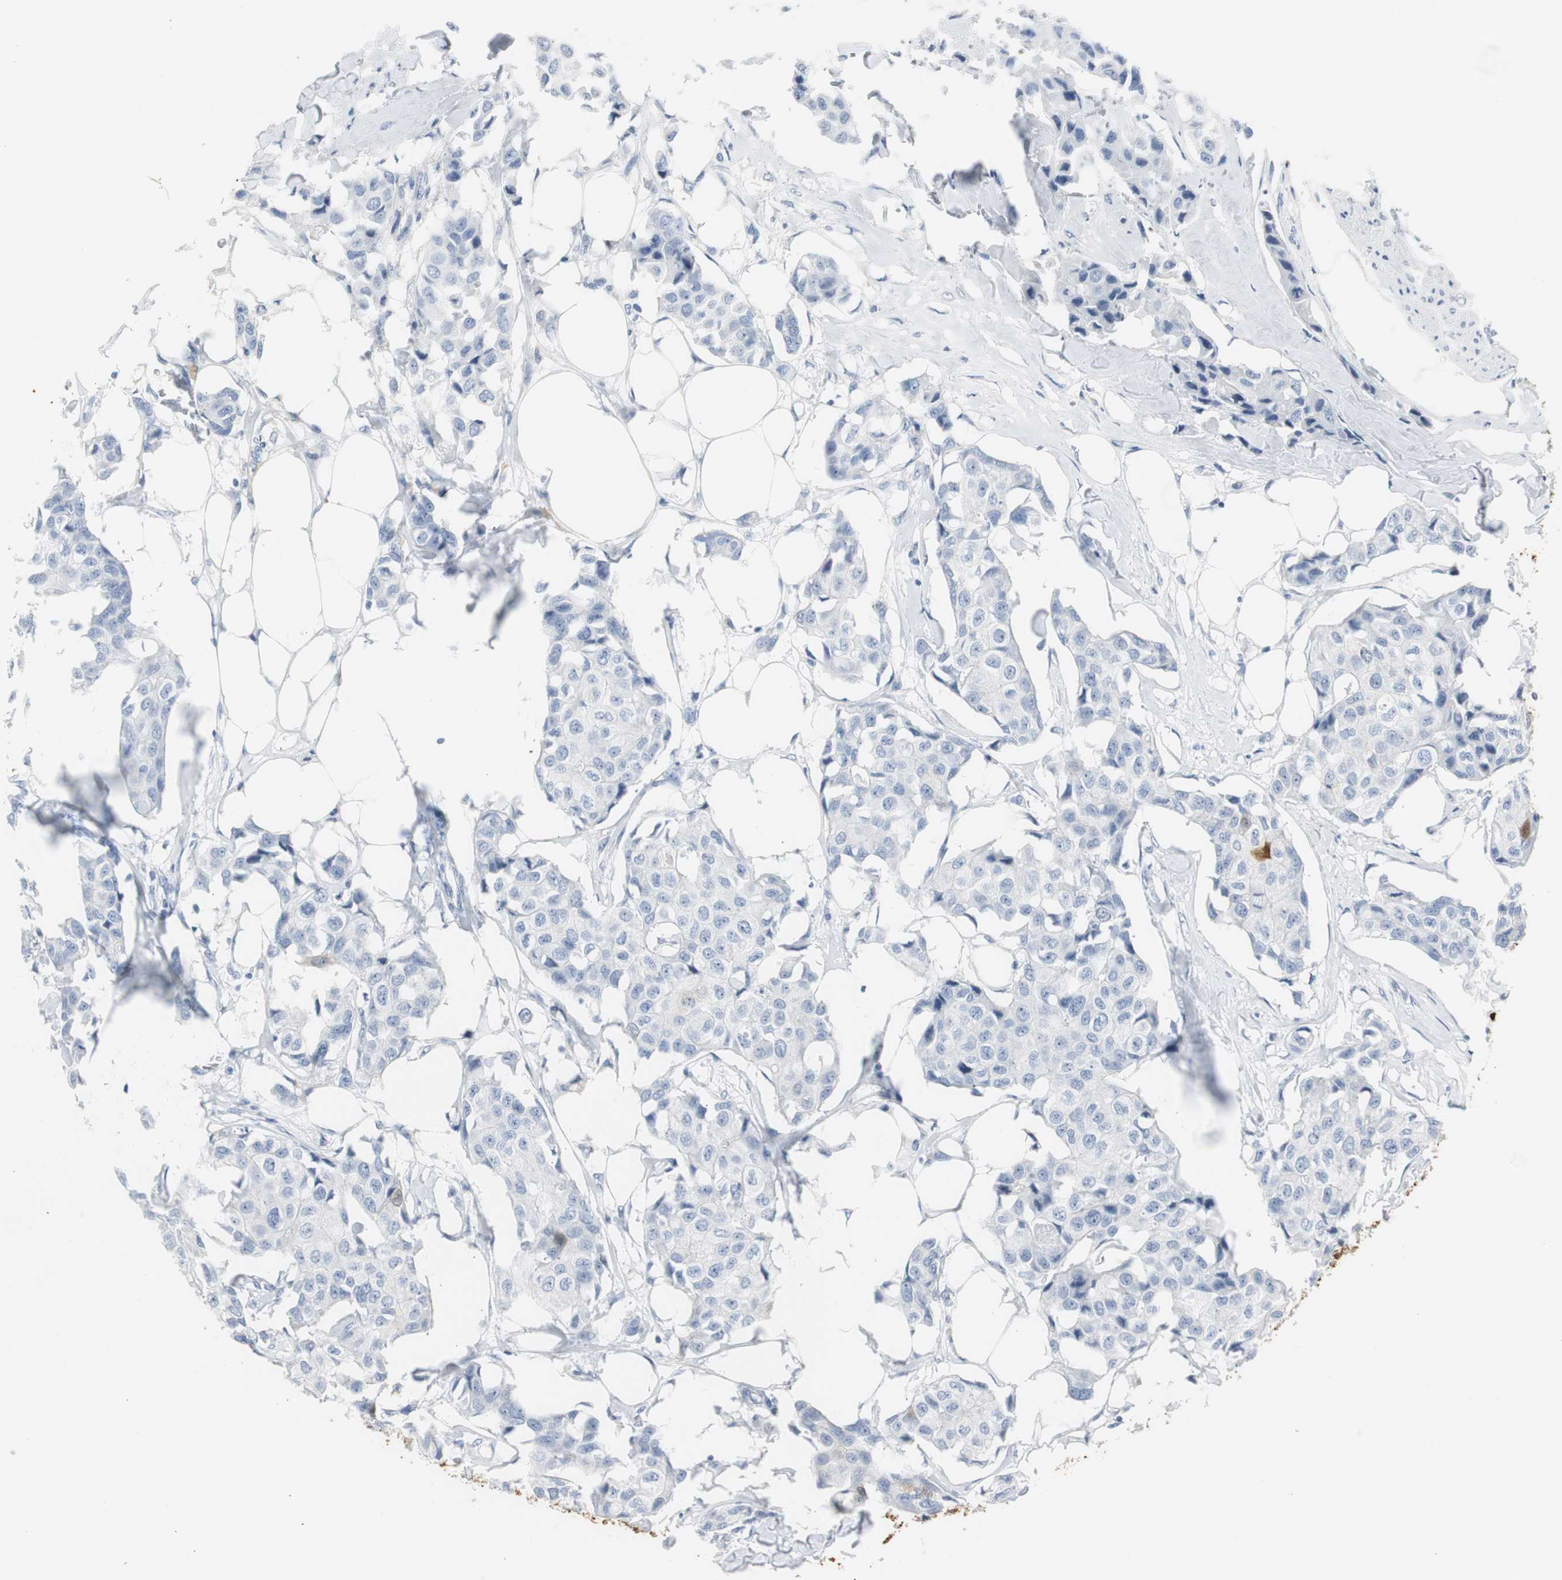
{"staining": {"intensity": "negative", "quantity": "none", "location": "none"}, "tissue": "breast cancer", "cell_type": "Tumor cells", "image_type": "cancer", "snomed": [{"axis": "morphology", "description": "Duct carcinoma"}, {"axis": "topography", "description": "Breast"}], "caption": "There is no significant positivity in tumor cells of breast cancer (infiltrating ductal carcinoma).", "gene": "S100A7", "patient": {"sex": "female", "age": 80}}